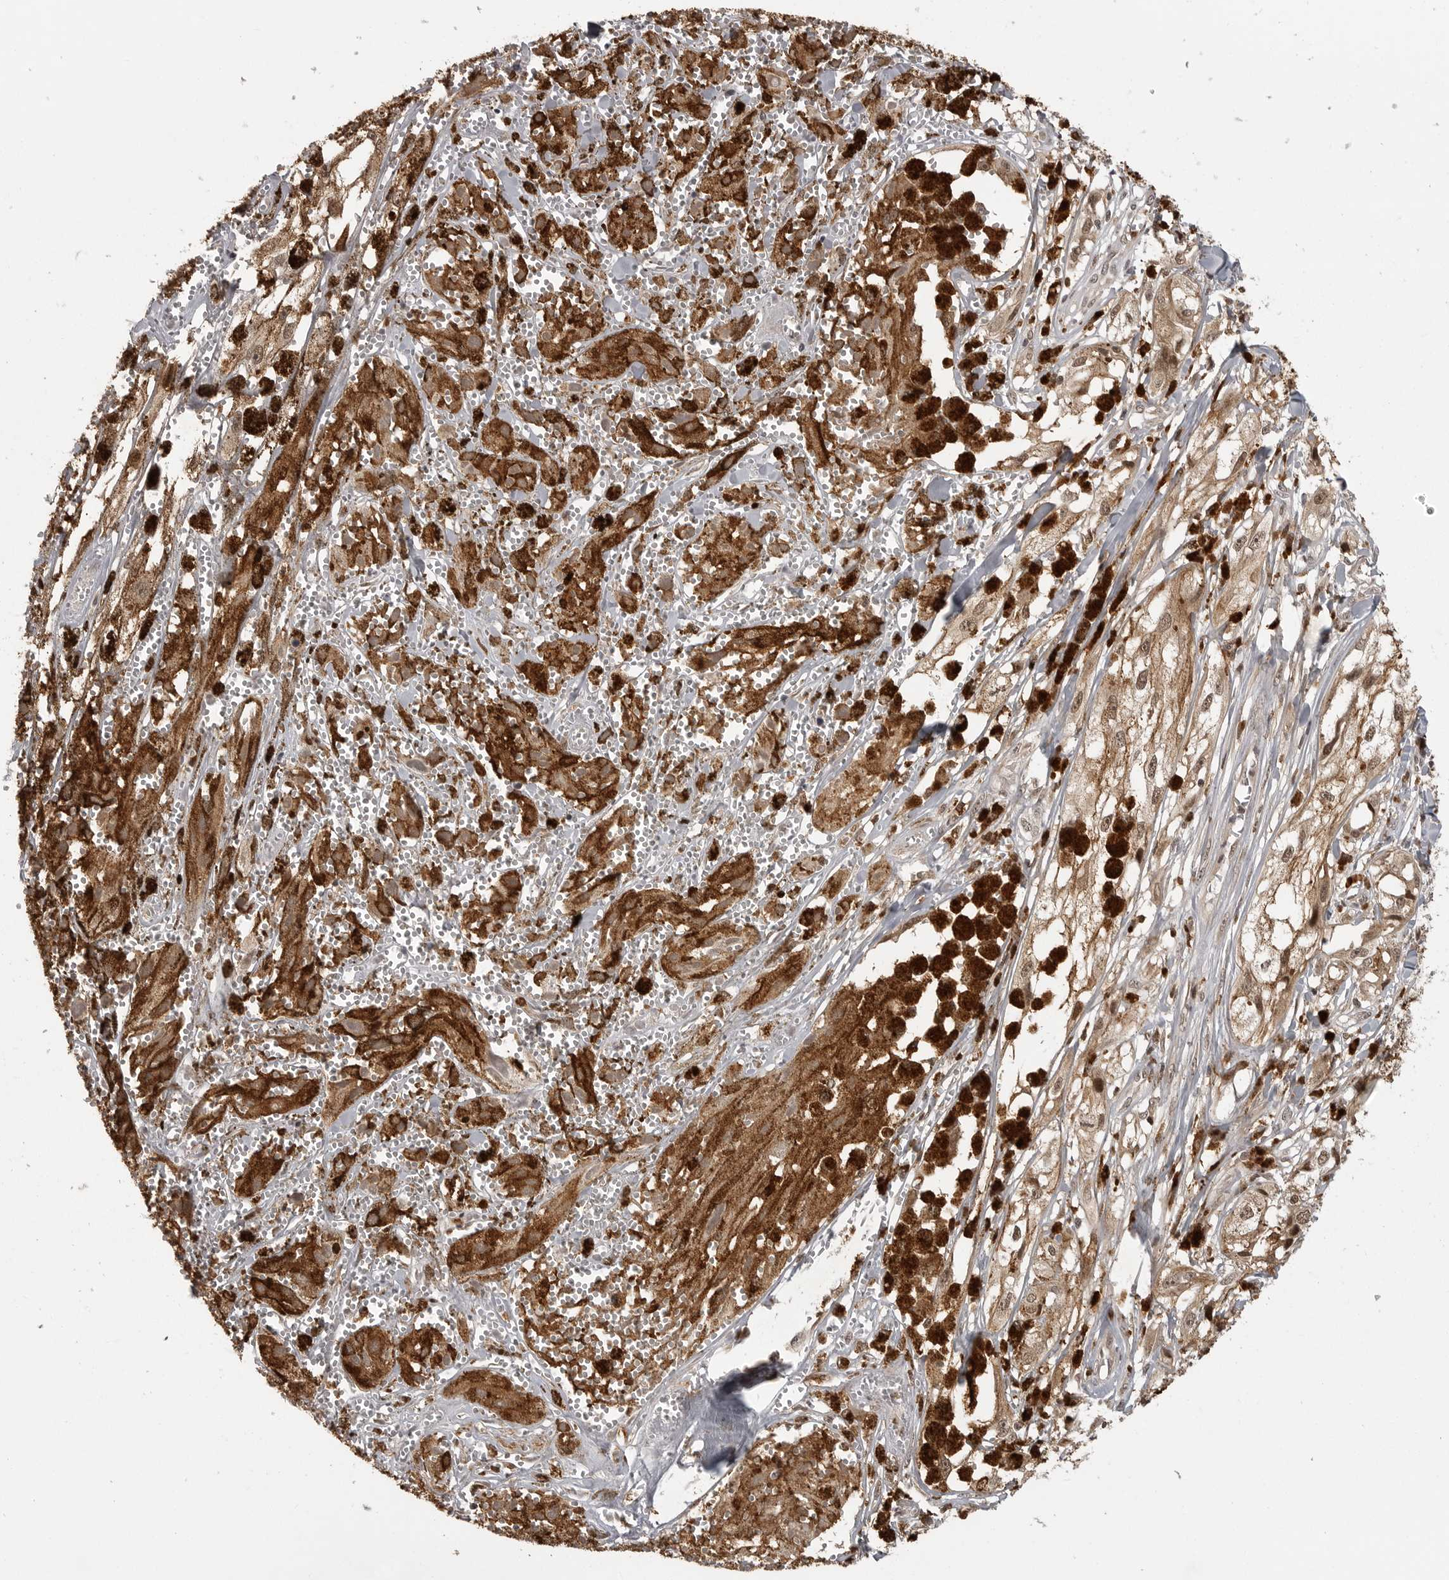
{"staining": {"intensity": "moderate", "quantity": ">75%", "location": "cytoplasmic/membranous,nuclear"}, "tissue": "melanoma", "cell_type": "Tumor cells", "image_type": "cancer", "snomed": [{"axis": "morphology", "description": "Malignant melanoma, NOS"}, {"axis": "topography", "description": "Skin"}], "caption": "An image of human melanoma stained for a protein shows moderate cytoplasmic/membranous and nuclear brown staining in tumor cells.", "gene": "PEG3", "patient": {"sex": "male", "age": 88}}